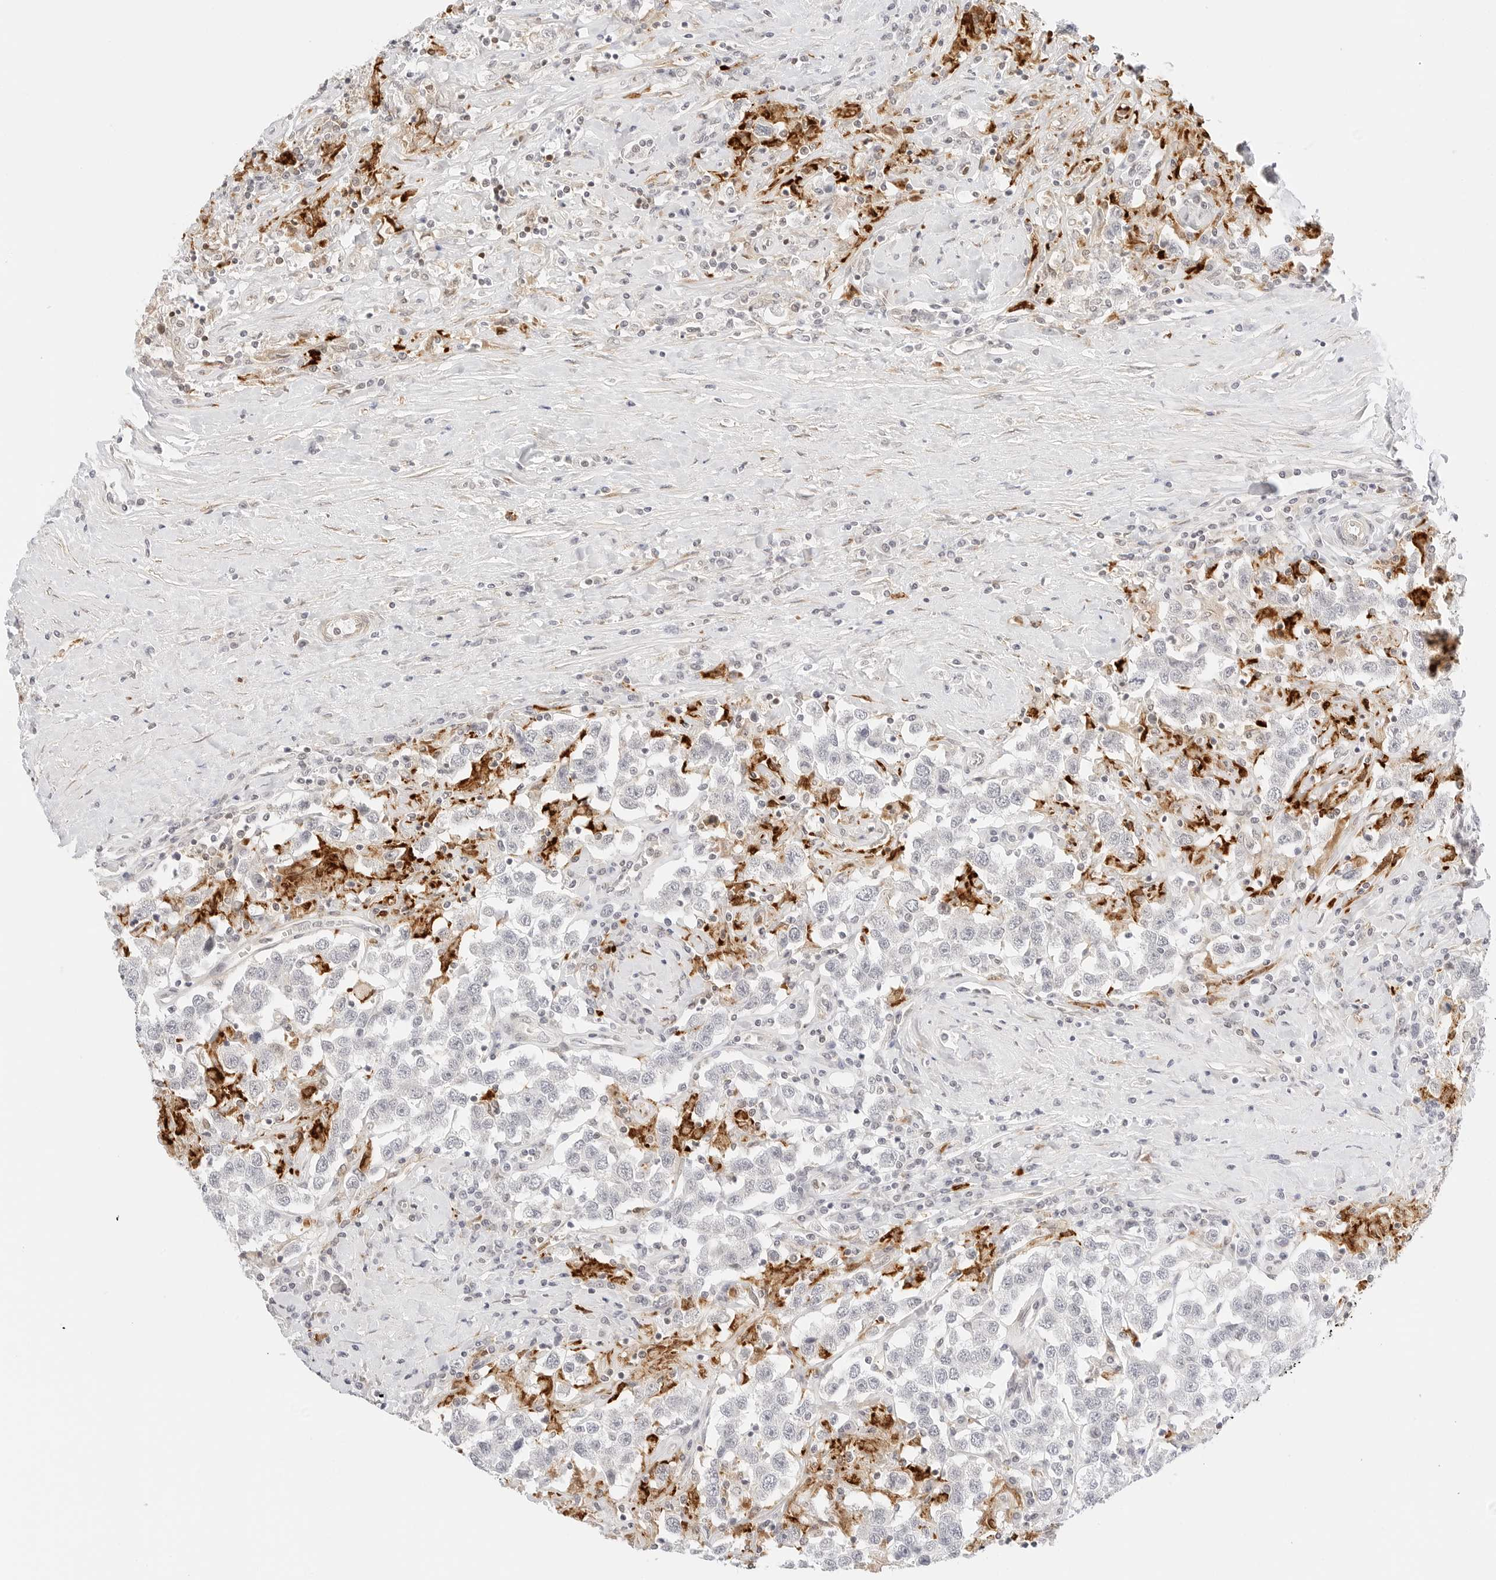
{"staining": {"intensity": "negative", "quantity": "none", "location": "none"}, "tissue": "testis cancer", "cell_type": "Tumor cells", "image_type": "cancer", "snomed": [{"axis": "morphology", "description": "Seminoma, NOS"}, {"axis": "topography", "description": "Testis"}], "caption": "IHC photomicrograph of neoplastic tissue: human testis seminoma stained with DAB (3,3'-diaminobenzidine) displays no significant protein expression in tumor cells. (DAB (3,3'-diaminobenzidine) IHC, high magnification).", "gene": "TEKT2", "patient": {"sex": "male", "age": 41}}